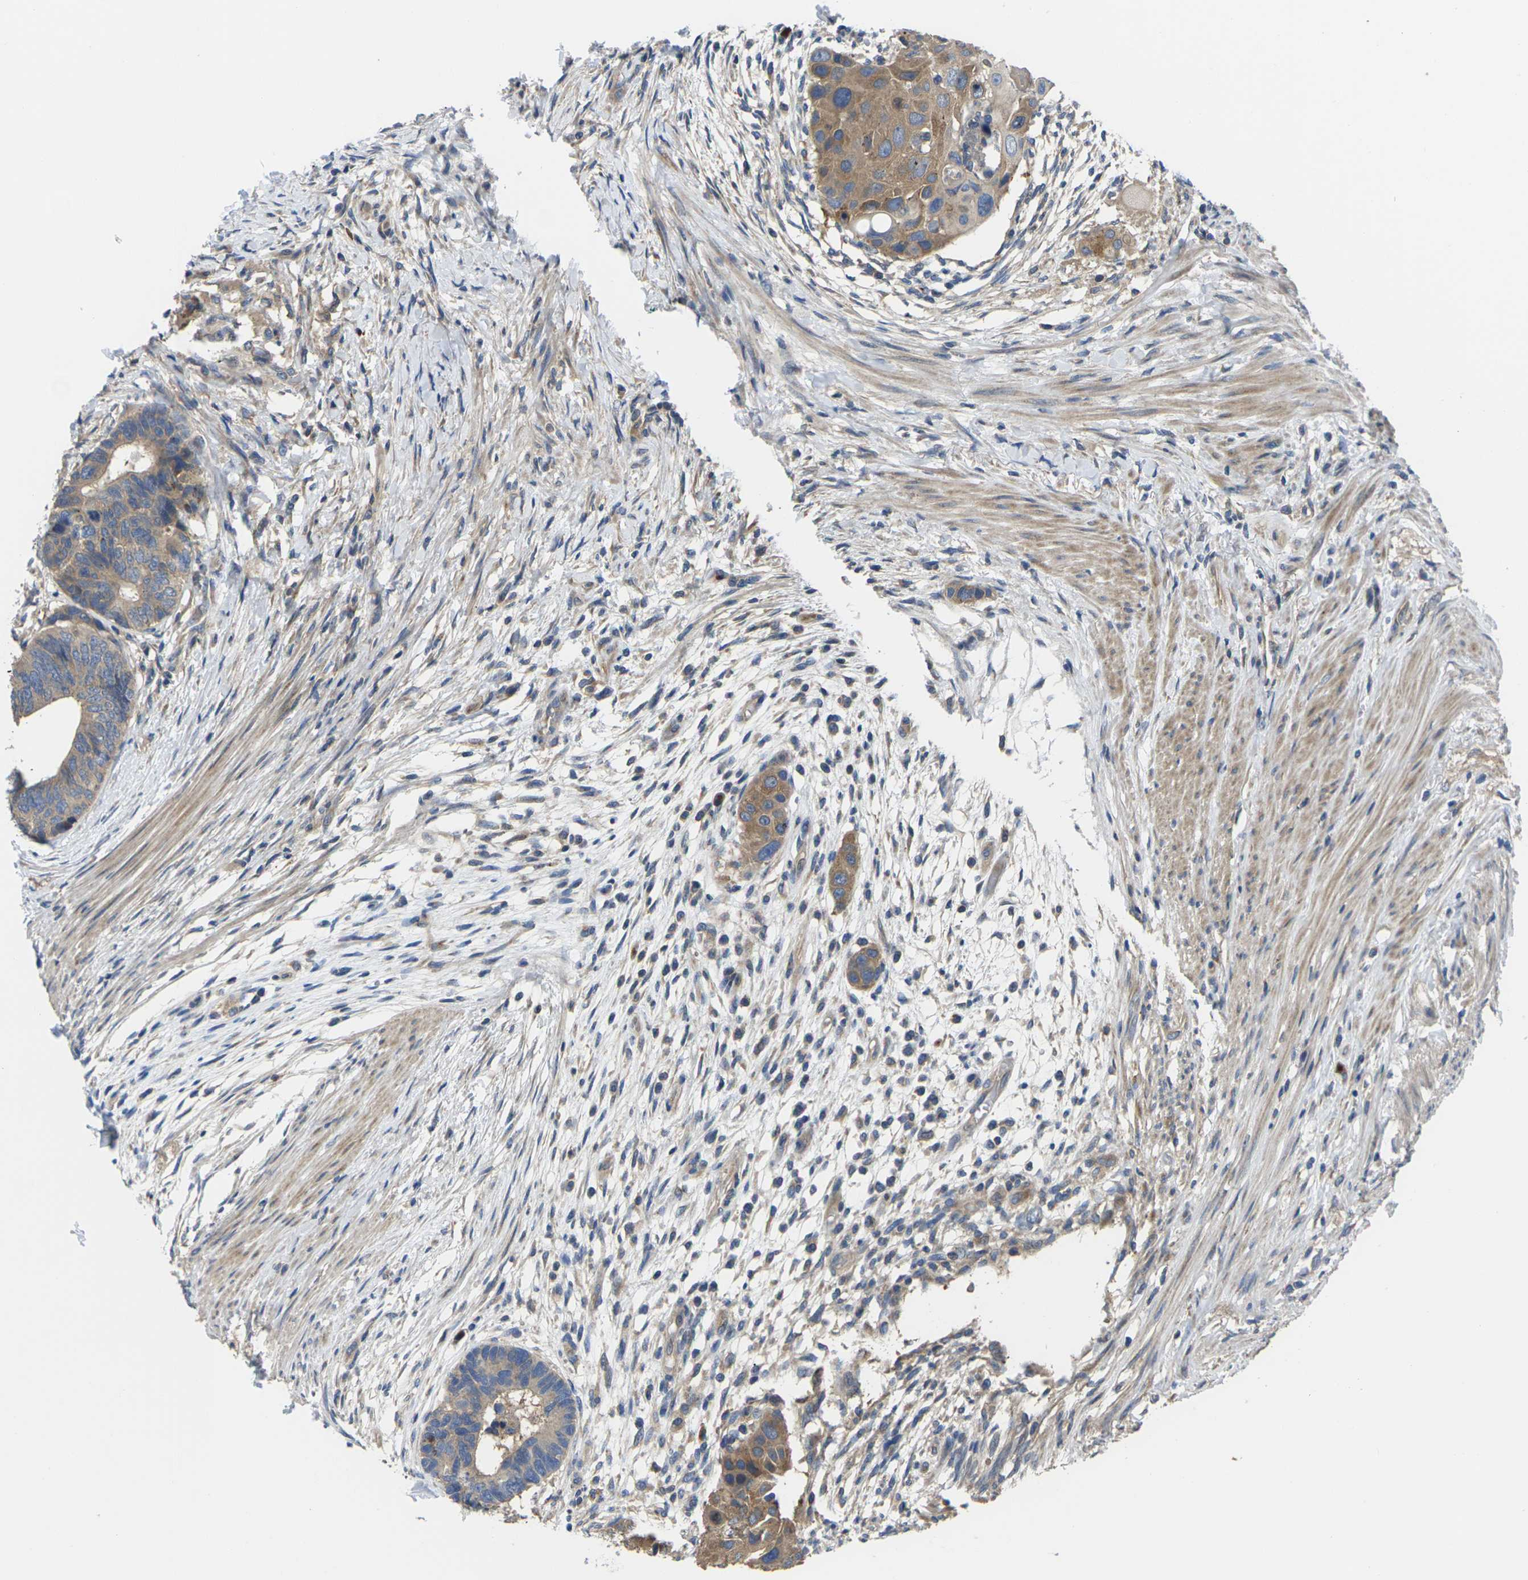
{"staining": {"intensity": "moderate", "quantity": ">75%", "location": "cytoplasmic/membranous"}, "tissue": "colorectal cancer", "cell_type": "Tumor cells", "image_type": "cancer", "snomed": [{"axis": "morphology", "description": "Adenocarcinoma, NOS"}, {"axis": "topography", "description": "Rectum"}], "caption": "There is medium levels of moderate cytoplasmic/membranous staining in tumor cells of colorectal cancer (adenocarcinoma), as demonstrated by immunohistochemical staining (brown color).", "gene": "TMCC2", "patient": {"sex": "male", "age": 51}}